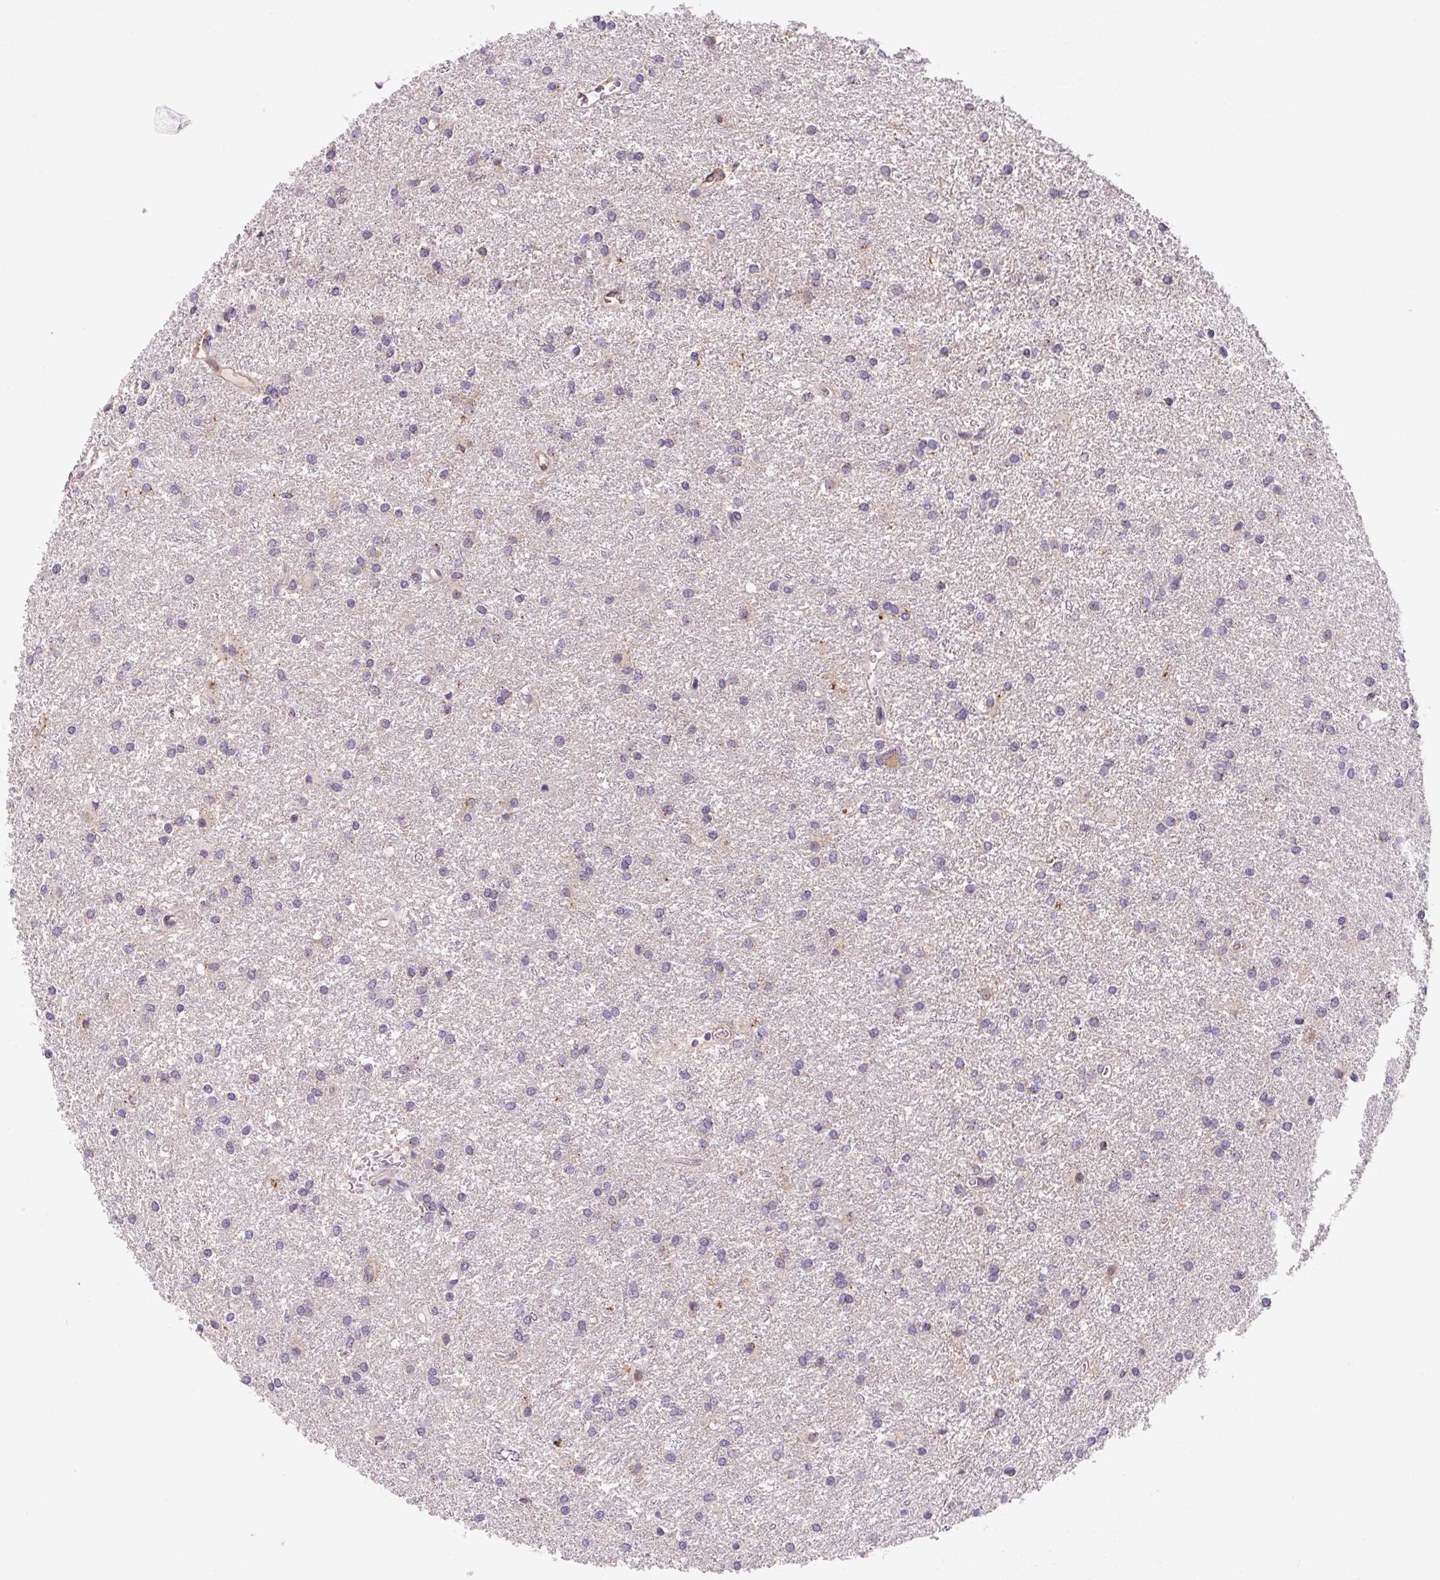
{"staining": {"intensity": "negative", "quantity": "none", "location": "none"}, "tissue": "glioma", "cell_type": "Tumor cells", "image_type": "cancer", "snomed": [{"axis": "morphology", "description": "Glioma, malignant, High grade"}, {"axis": "topography", "description": "Brain"}], "caption": "The histopathology image demonstrates no significant positivity in tumor cells of malignant glioma (high-grade). Brightfield microscopy of immunohistochemistry stained with DAB (3,3'-diaminobenzidine) (brown) and hematoxylin (blue), captured at high magnification.", "gene": "PLA2G4A", "patient": {"sex": "female", "age": 50}}